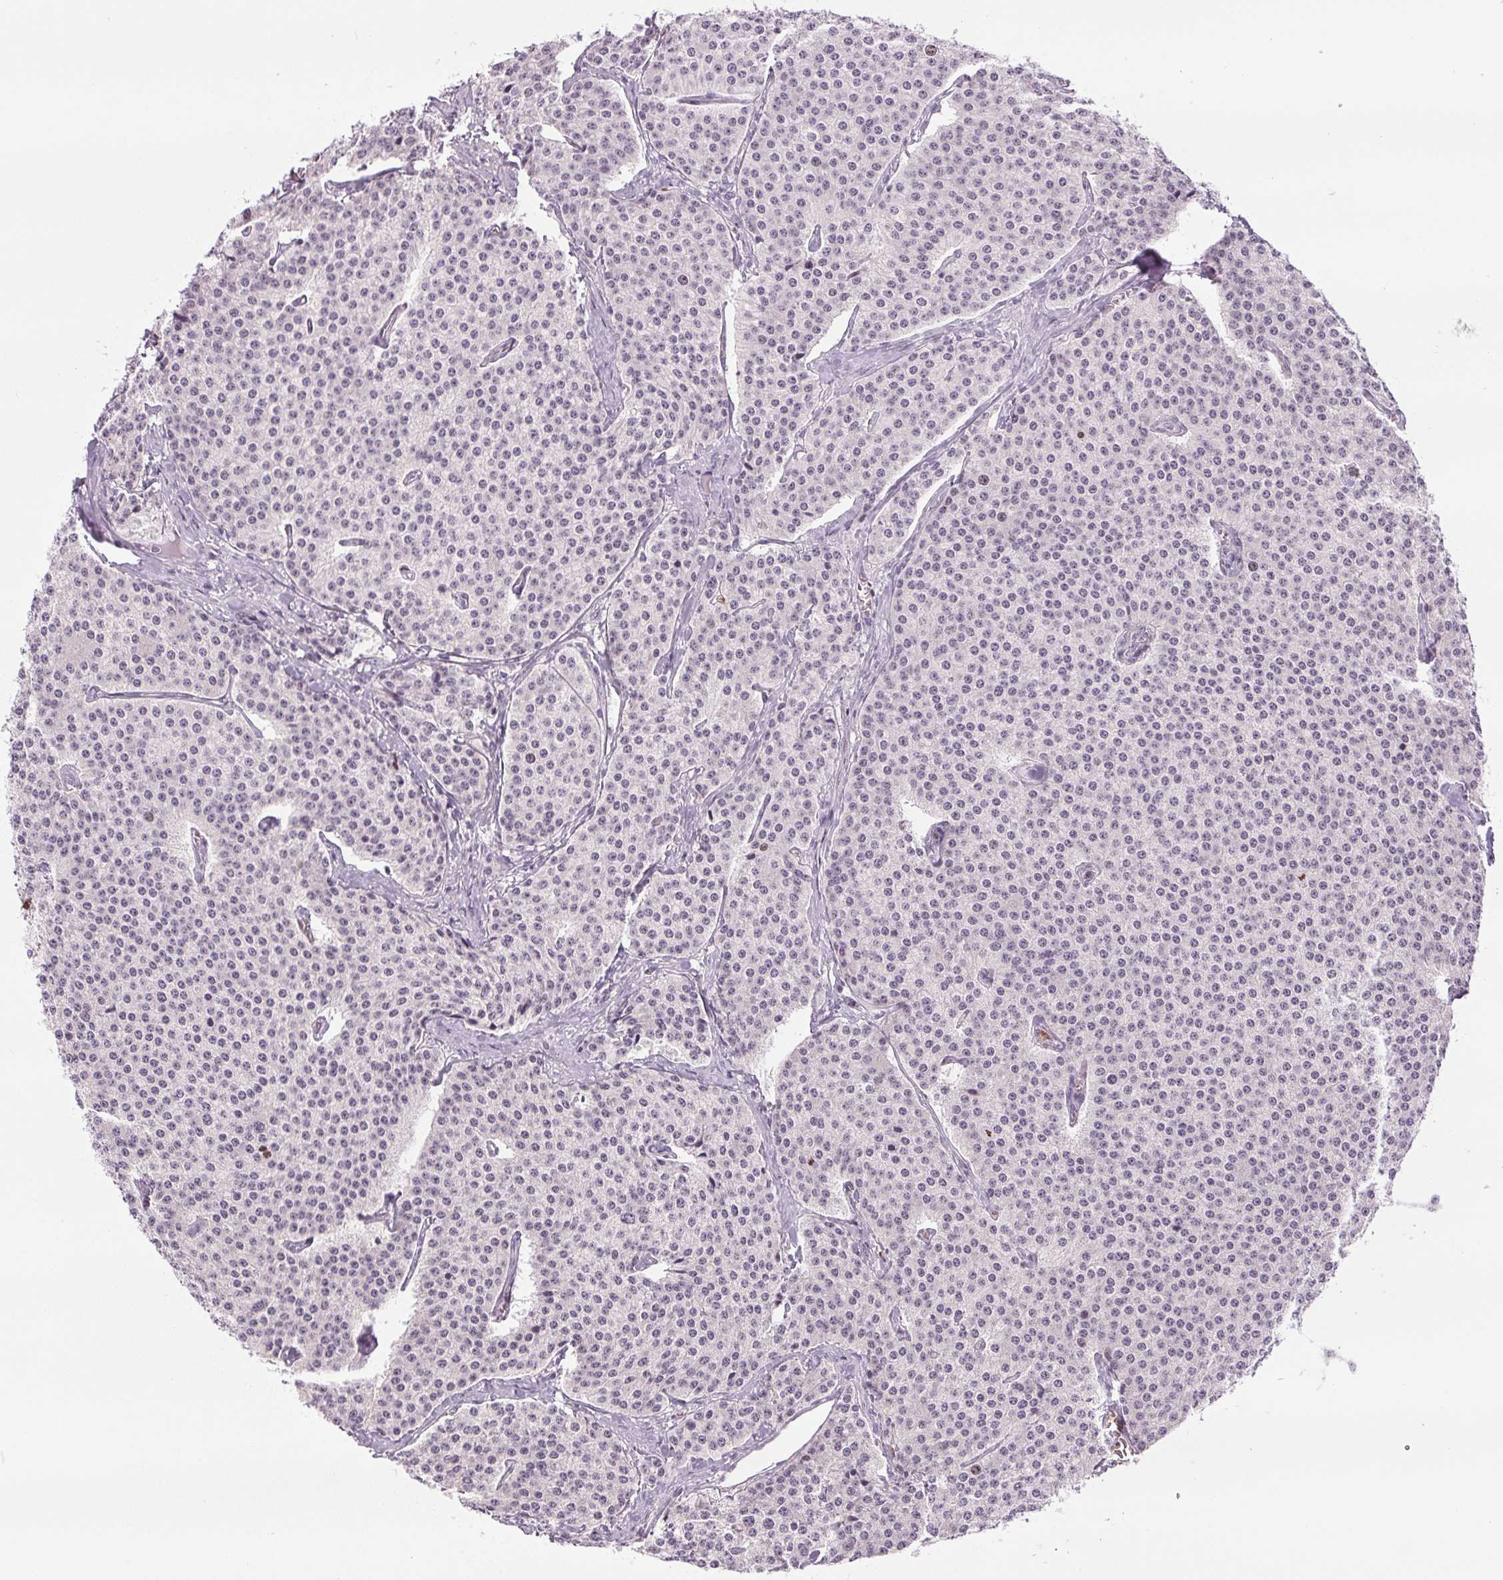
{"staining": {"intensity": "negative", "quantity": "none", "location": "none"}, "tissue": "carcinoid", "cell_type": "Tumor cells", "image_type": "cancer", "snomed": [{"axis": "morphology", "description": "Carcinoid, malignant, NOS"}, {"axis": "topography", "description": "Small intestine"}], "caption": "The immunohistochemistry histopathology image has no significant positivity in tumor cells of carcinoid tissue.", "gene": "SMIM6", "patient": {"sex": "female", "age": 64}}